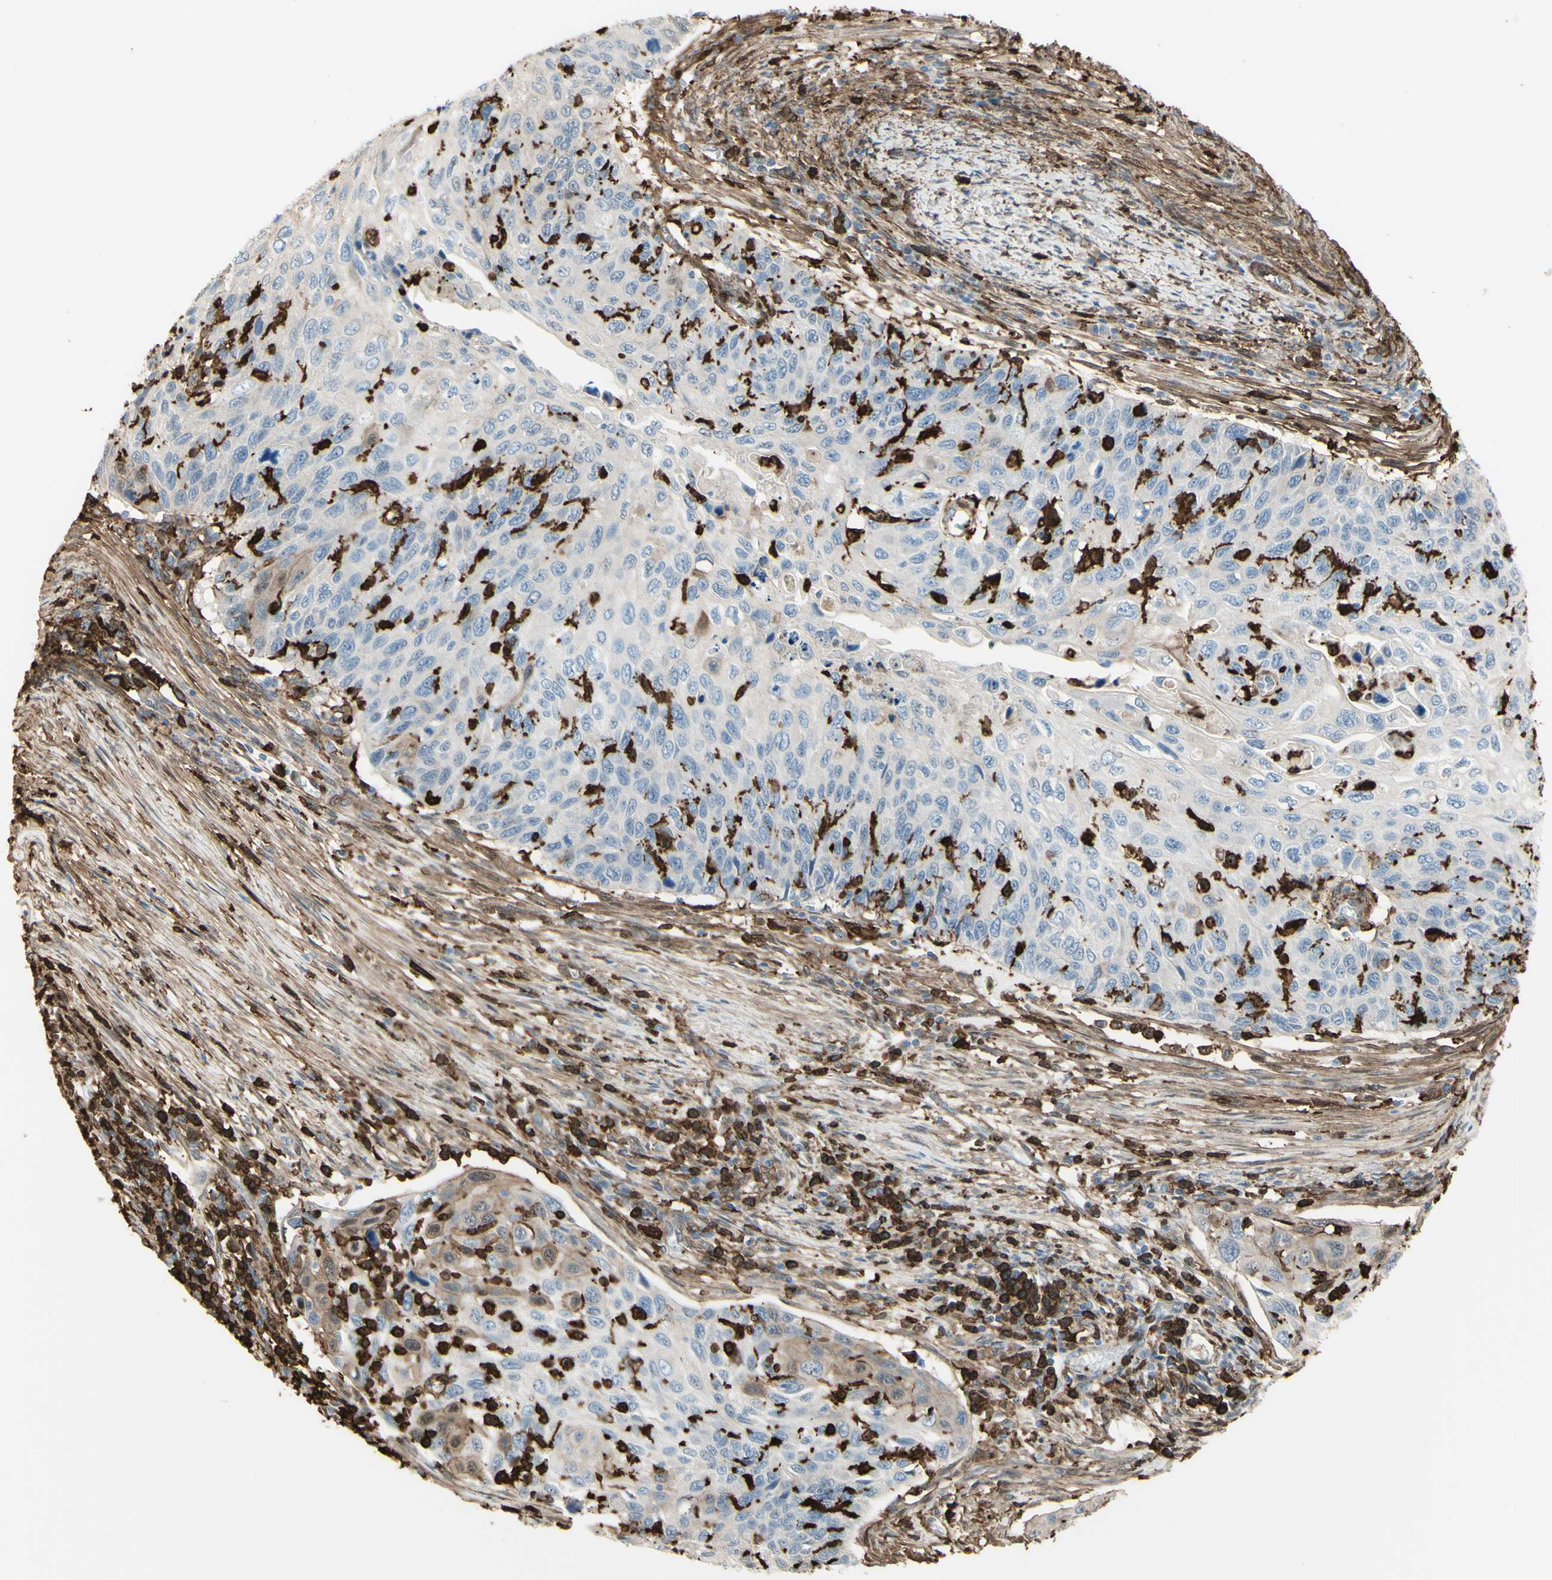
{"staining": {"intensity": "weak", "quantity": "25%-75%", "location": "cytoplasmic/membranous"}, "tissue": "cervical cancer", "cell_type": "Tumor cells", "image_type": "cancer", "snomed": [{"axis": "morphology", "description": "Squamous cell carcinoma, NOS"}, {"axis": "topography", "description": "Cervix"}], "caption": "Weak cytoplasmic/membranous protein positivity is seen in about 25%-75% of tumor cells in squamous cell carcinoma (cervical). (brown staining indicates protein expression, while blue staining denotes nuclei).", "gene": "GSN", "patient": {"sex": "female", "age": 70}}